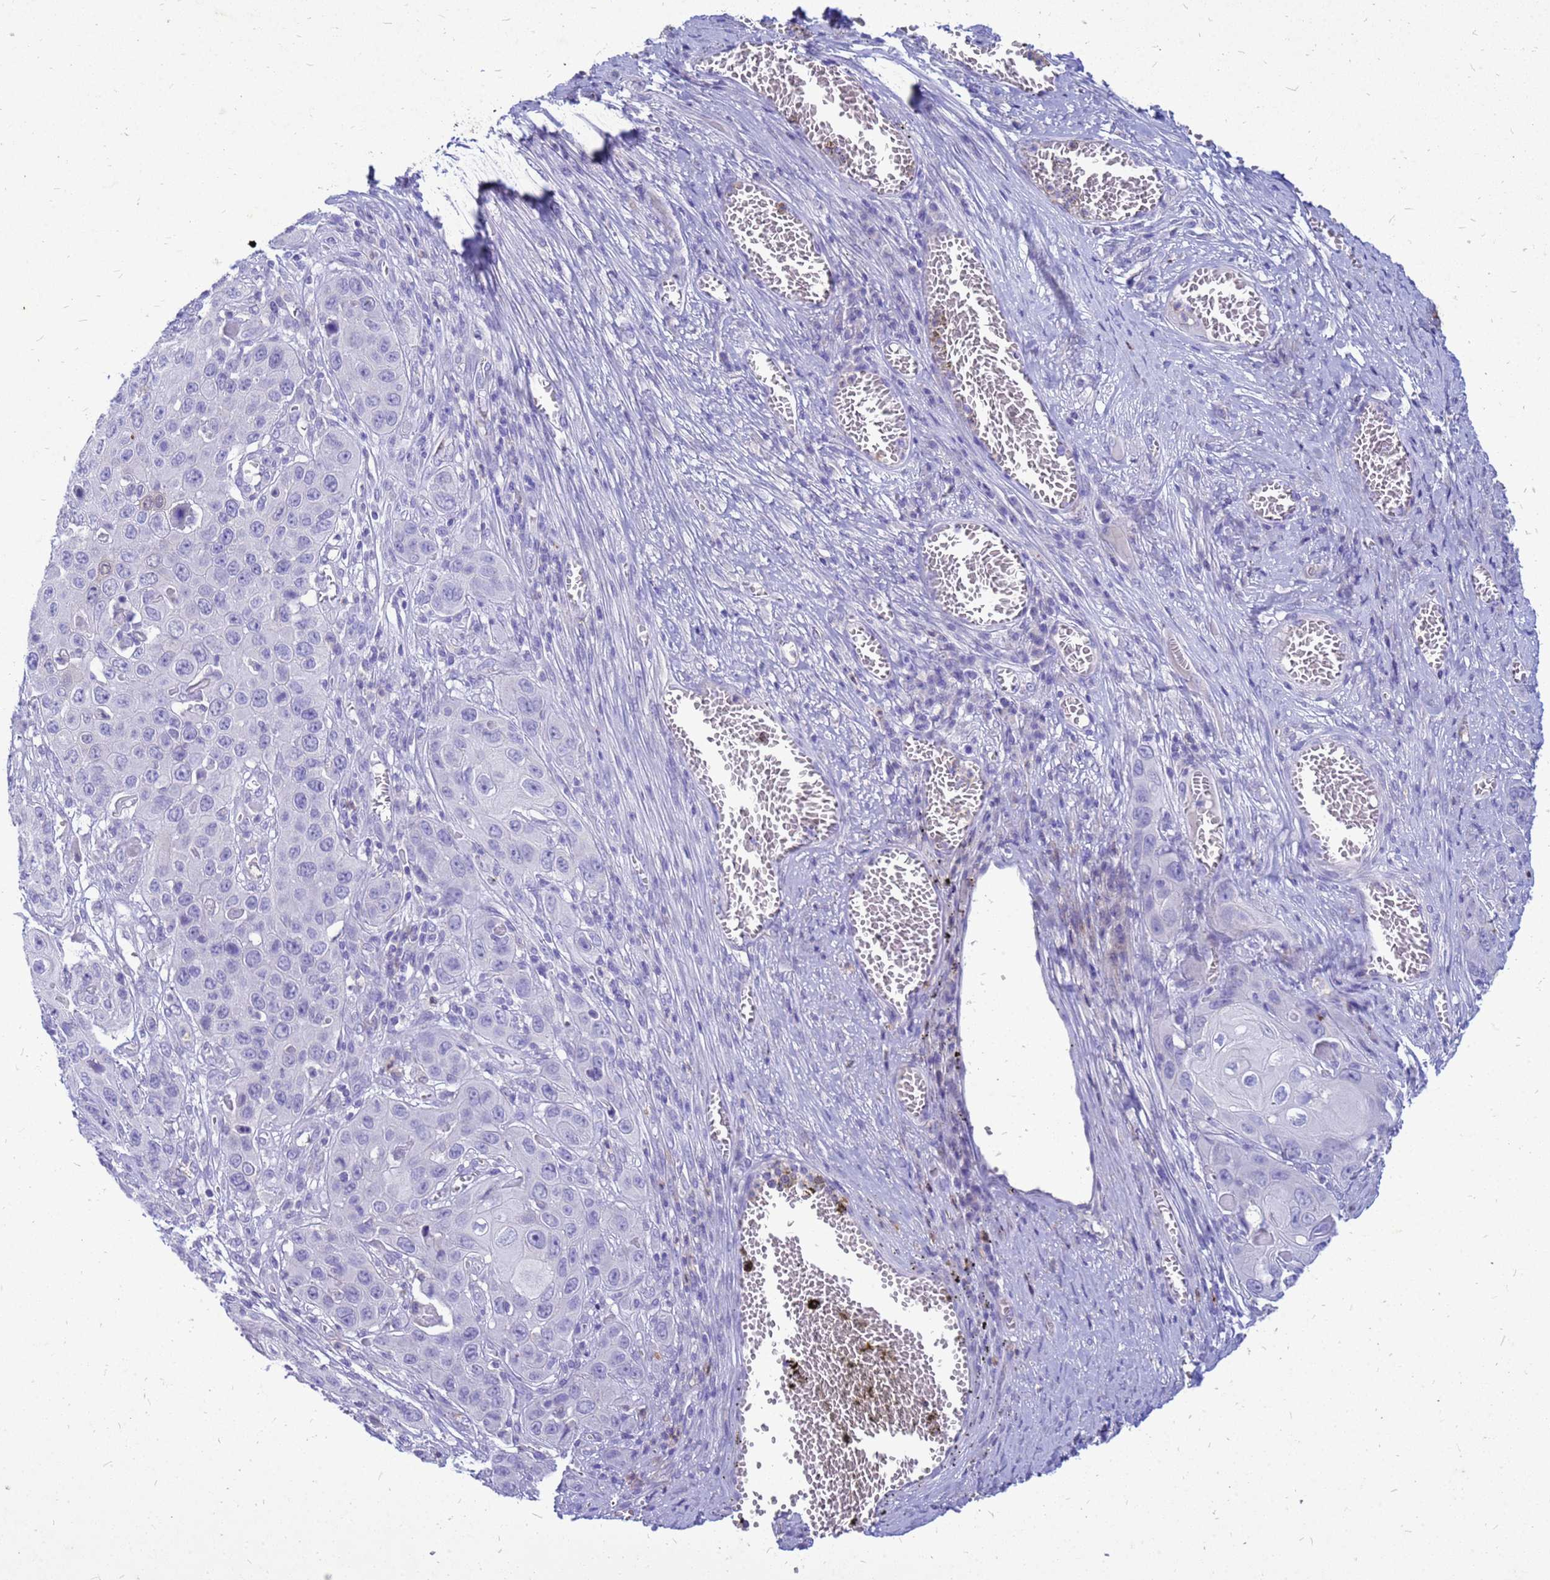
{"staining": {"intensity": "negative", "quantity": "none", "location": "none"}, "tissue": "skin cancer", "cell_type": "Tumor cells", "image_type": "cancer", "snomed": [{"axis": "morphology", "description": "Squamous cell carcinoma, NOS"}, {"axis": "topography", "description": "Skin"}], "caption": "Tumor cells are negative for brown protein staining in skin cancer.", "gene": "AKR1C1", "patient": {"sex": "male", "age": 55}}